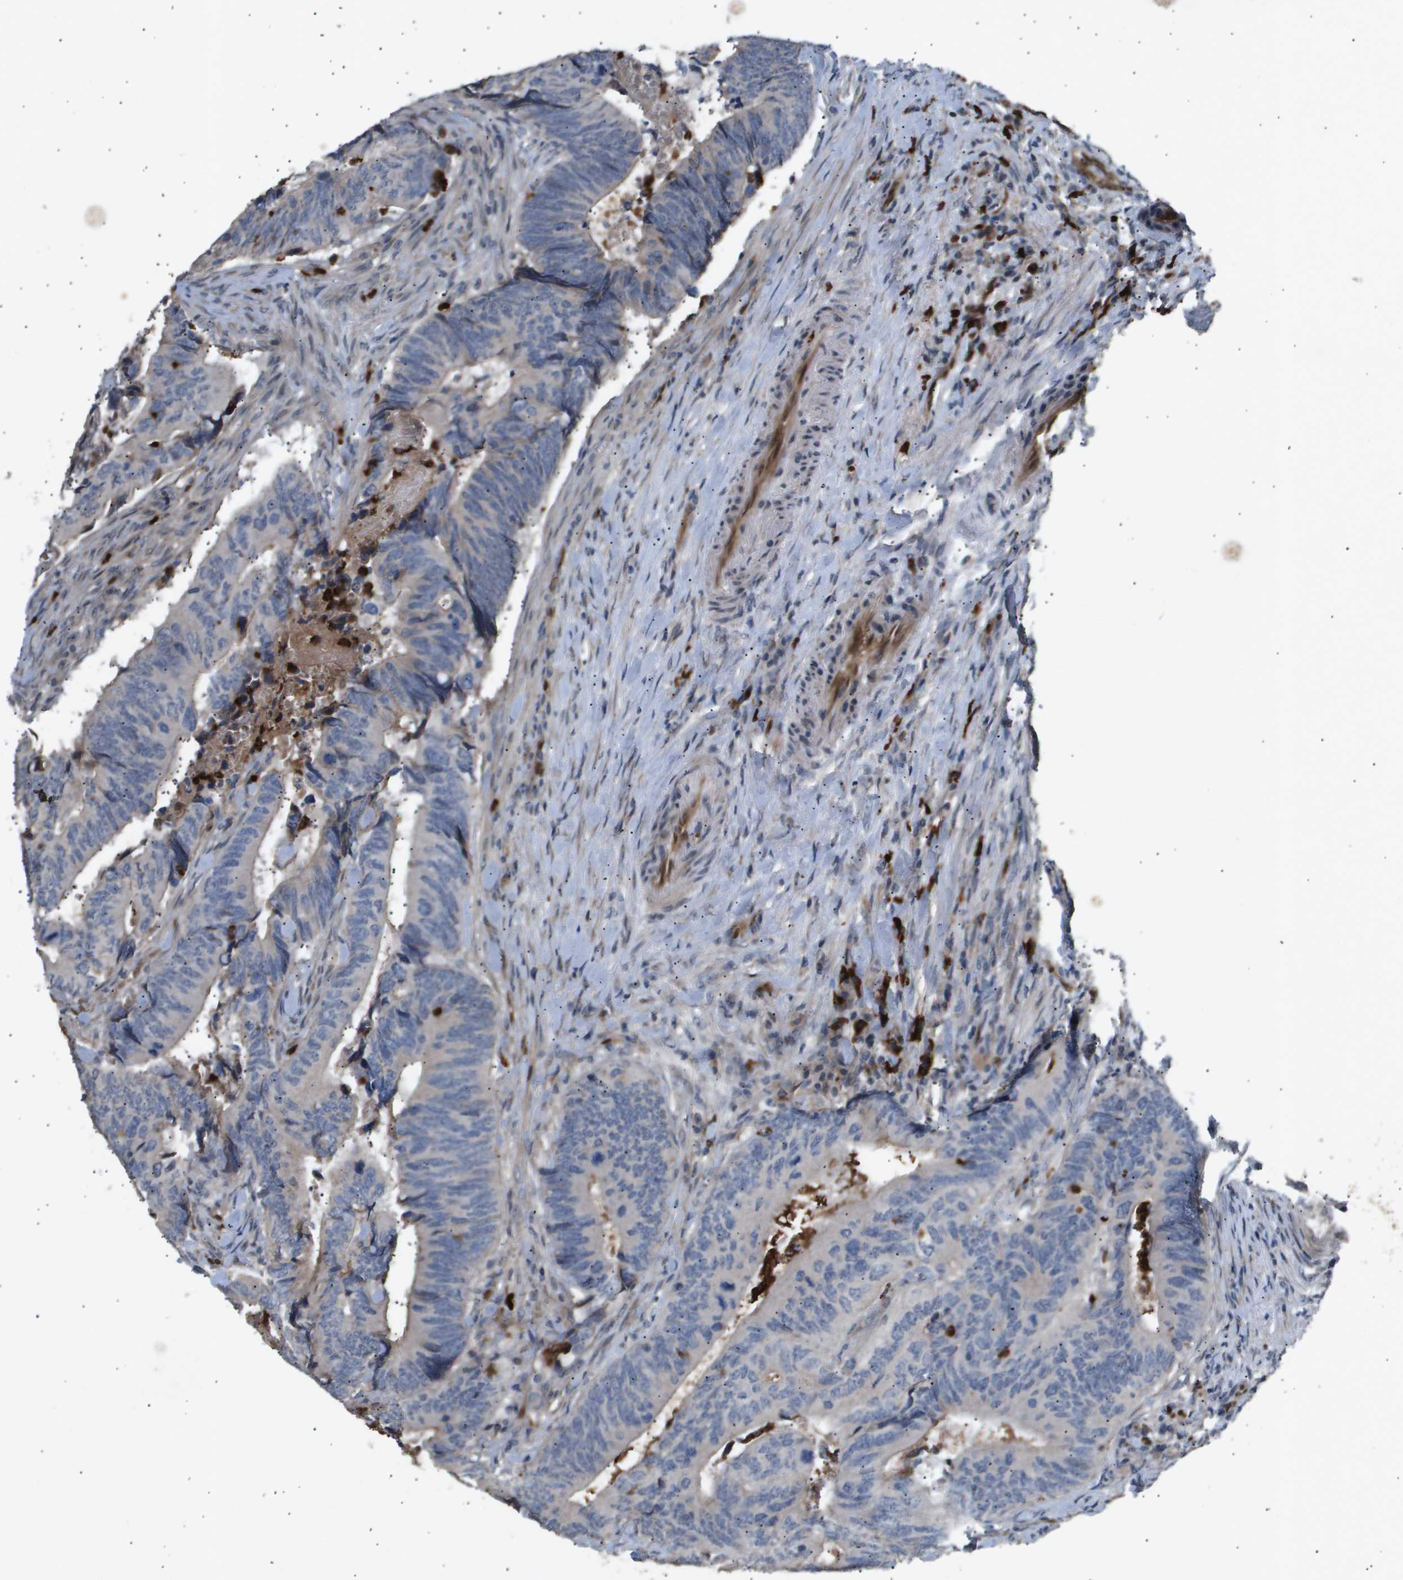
{"staining": {"intensity": "negative", "quantity": "none", "location": "none"}, "tissue": "colorectal cancer", "cell_type": "Tumor cells", "image_type": "cancer", "snomed": [{"axis": "morphology", "description": "Normal tissue, NOS"}, {"axis": "morphology", "description": "Adenocarcinoma, NOS"}, {"axis": "topography", "description": "Colon"}], "caption": "Tumor cells are negative for protein expression in human colorectal cancer.", "gene": "ERG", "patient": {"sex": "male", "age": 56}}